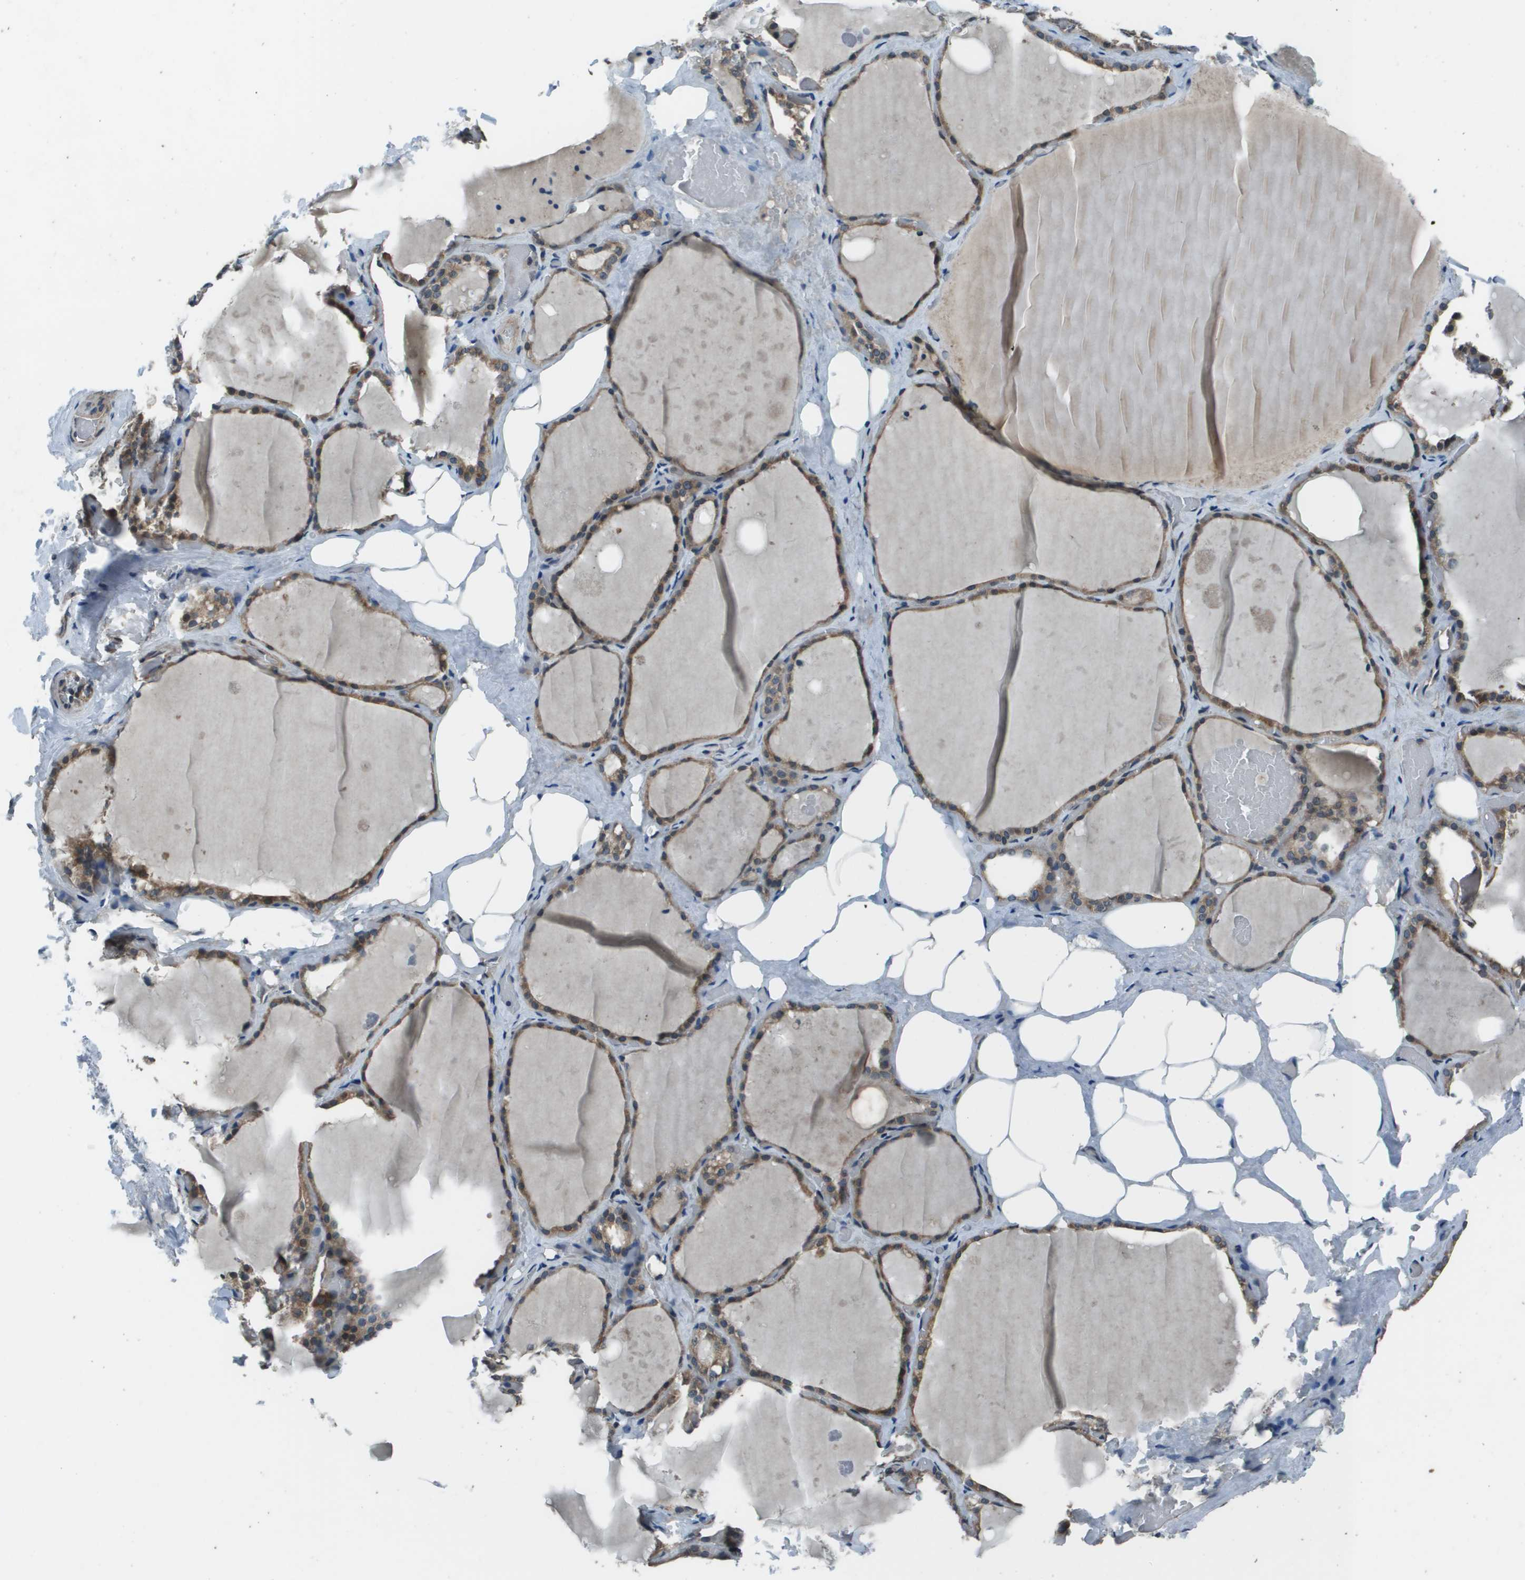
{"staining": {"intensity": "strong", "quantity": ">75%", "location": "cytoplasmic/membranous"}, "tissue": "thyroid gland", "cell_type": "Glandular cells", "image_type": "normal", "snomed": [{"axis": "morphology", "description": "Normal tissue, NOS"}, {"axis": "topography", "description": "Thyroid gland"}], "caption": "High-power microscopy captured an immunohistochemistry micrograph of normal thyroid gland, revealing strong cytoplasmic/membranous positivity in about >75% of glandular cells.", "gene": "PPFIA1", "patient": {"sex": "male", "age": 61}}